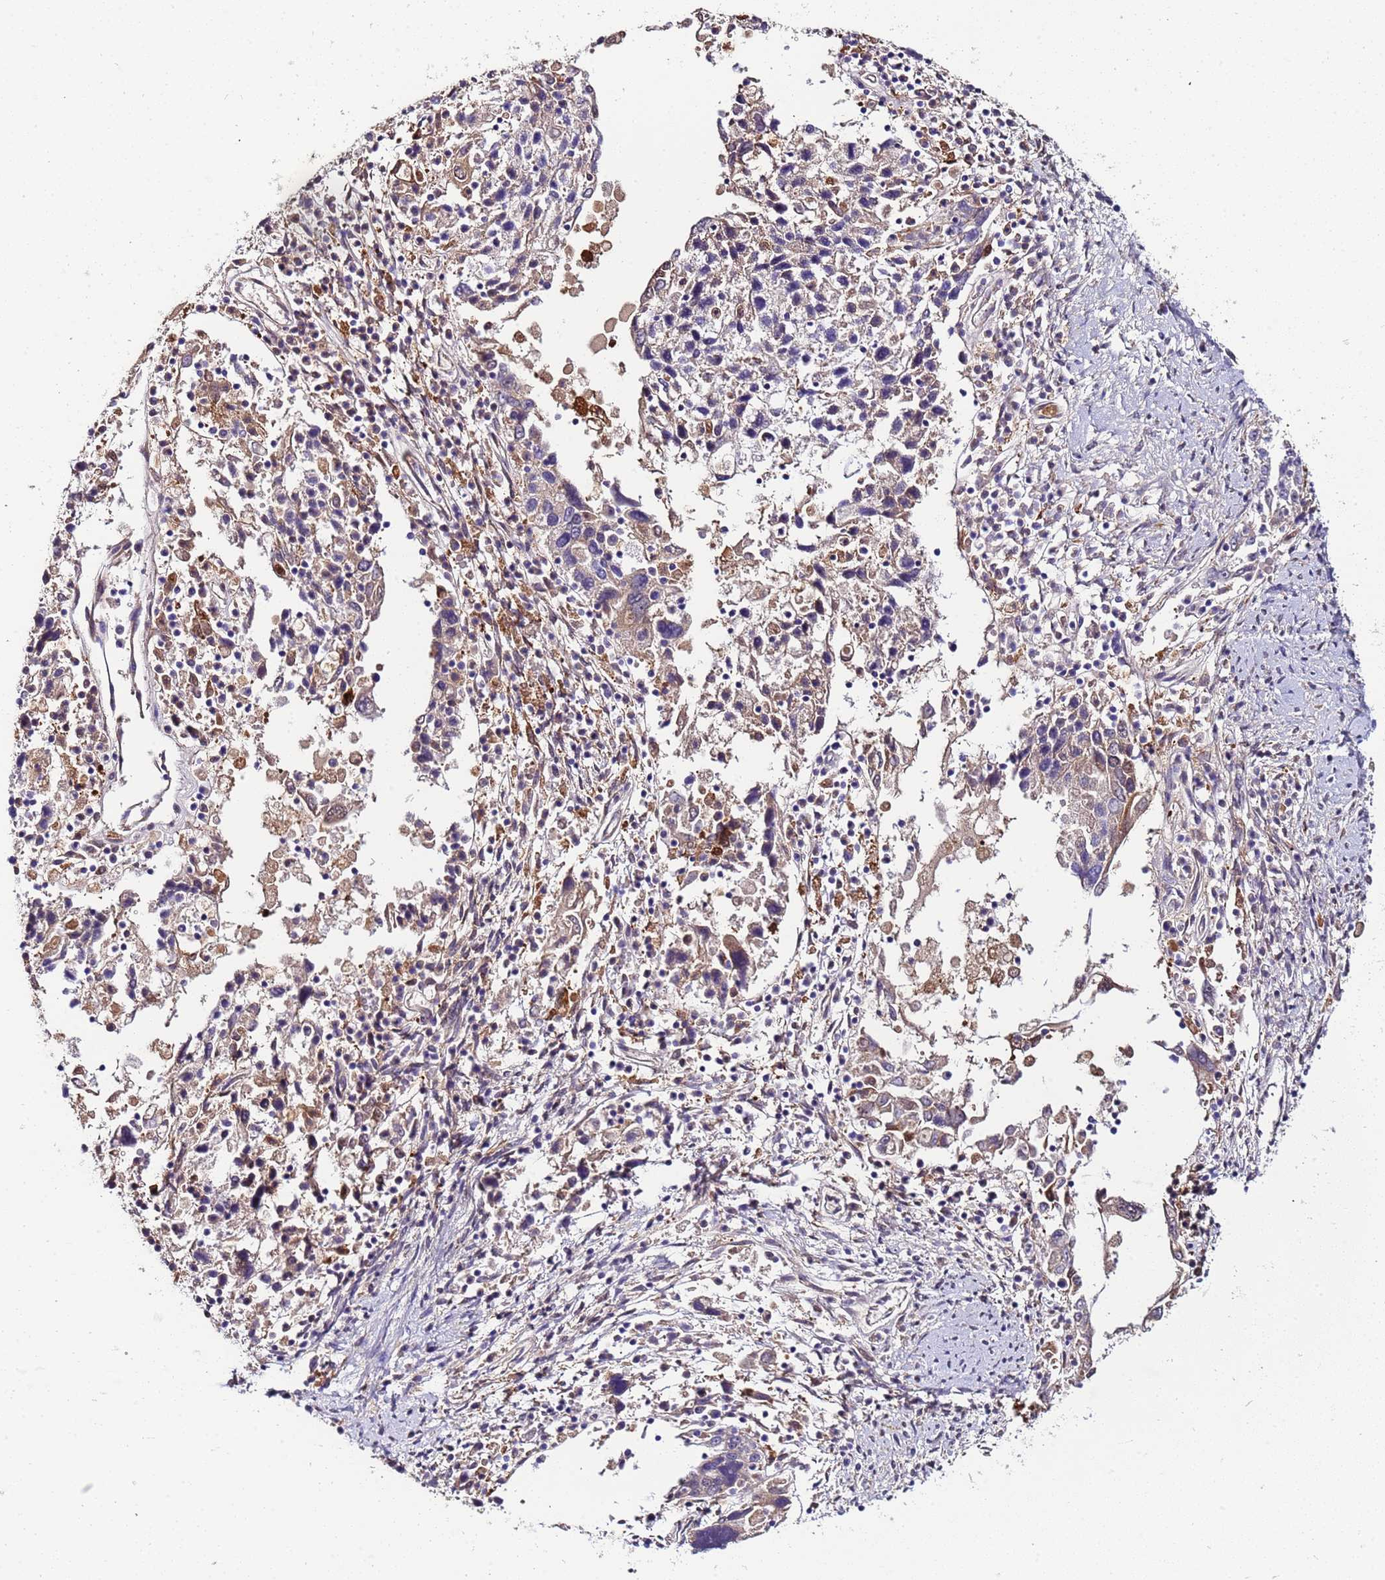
{"staining": {"intensity": "weak", "quantity": "<25%", "location": "cytoplasmic/membranous"}, "tissue": "ovarian cancer", "cell_type": "Tumor cells", "image_type": "cancer", "snomed": [{"axis": "morphology", "description": "Carcinoma, endometroid"}, {"axis": "topography", "description": "Ovary"}], "caption": "Protein analysis of ovarian cancer exhibits no significant positivity in tumor cells.", "gene": "PAQR7", "patient": {"sex": "female", "age": 62}}